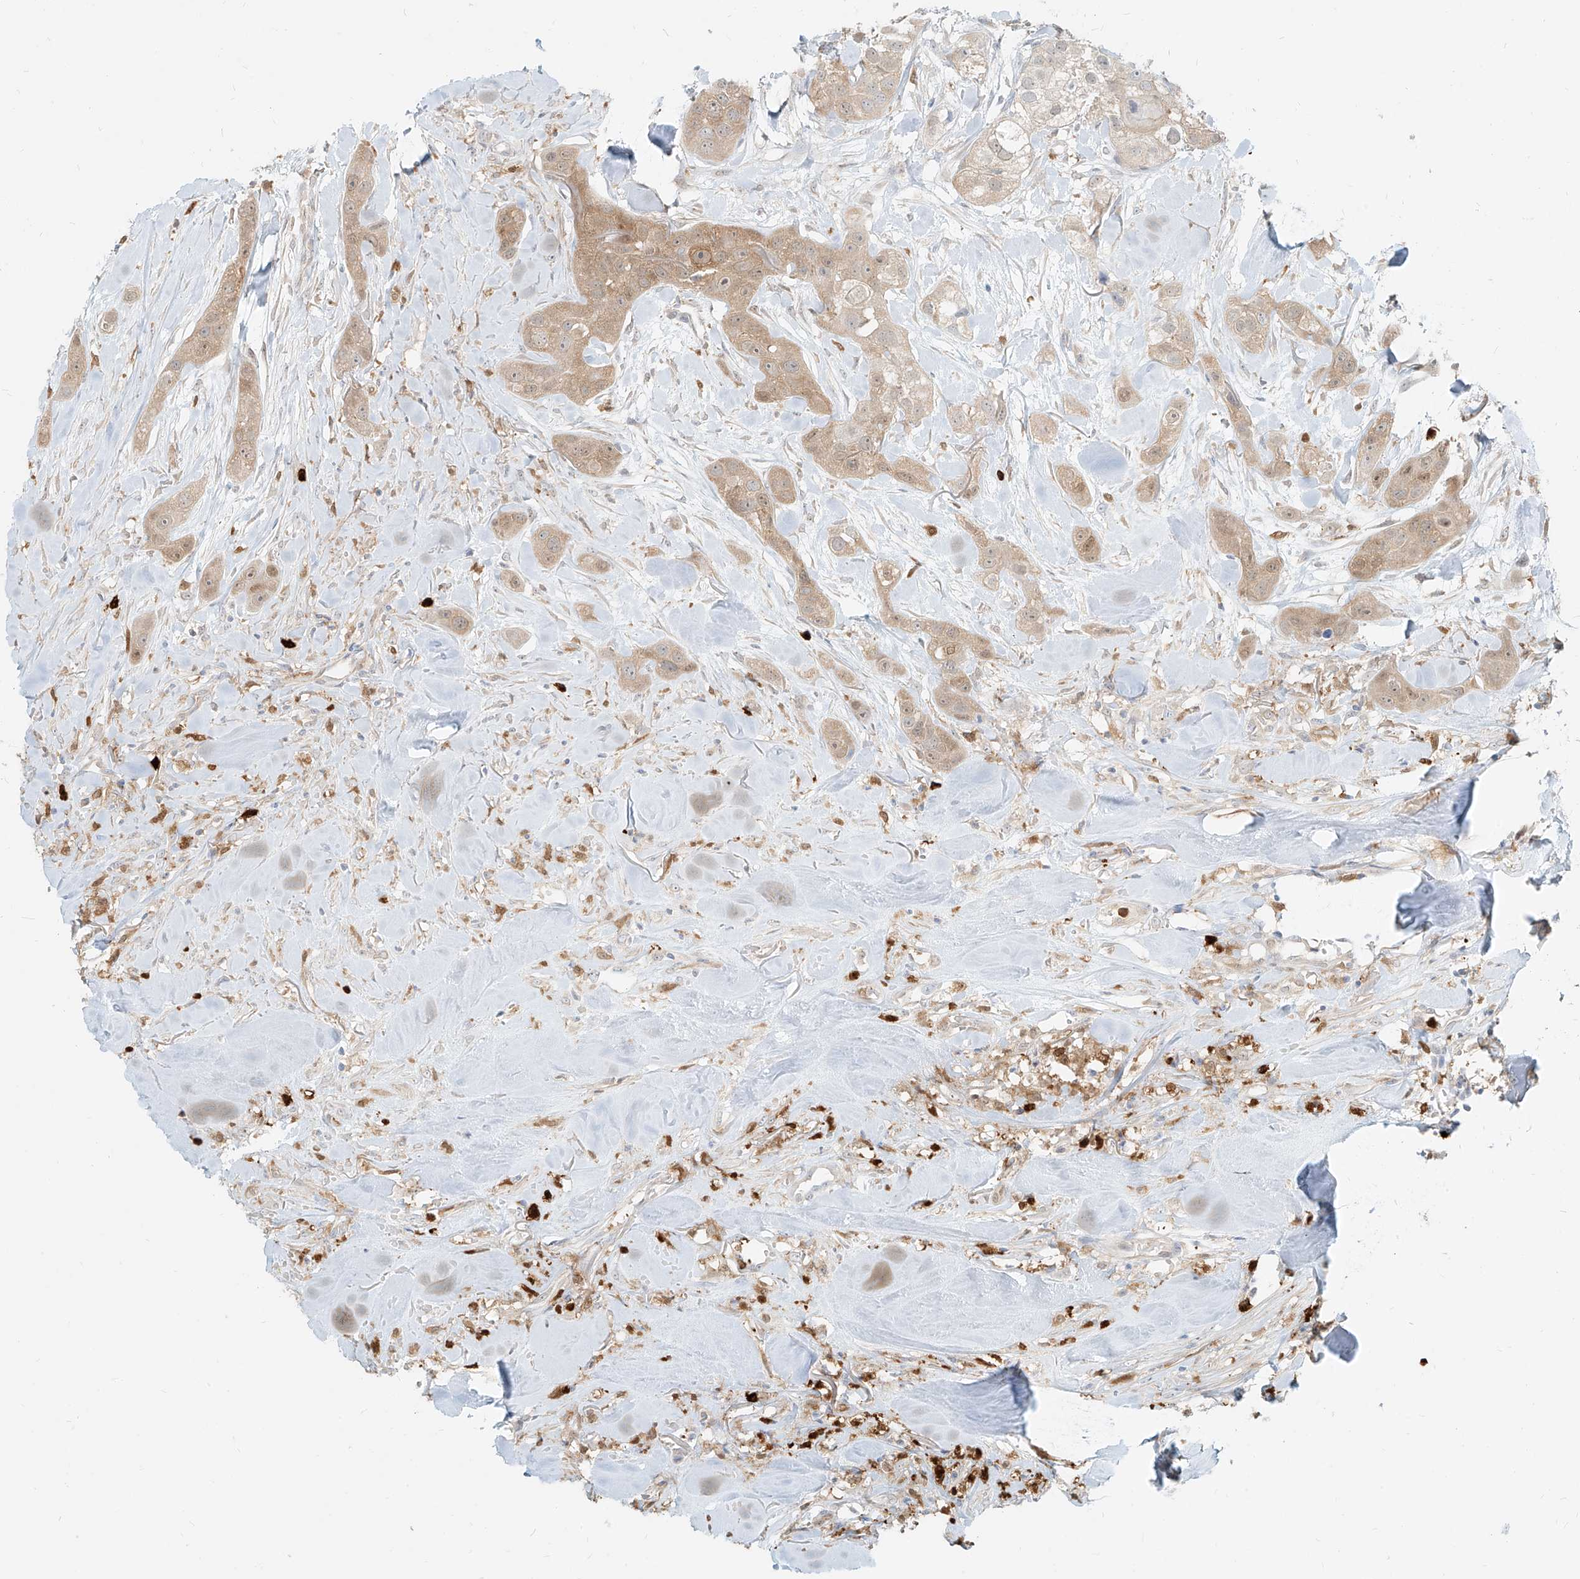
{"staining": {"intensity": "weak", "quantity": ">75%", "location": "cytoplasmic/membranous"}, "tissue": "head and neck cancer", "cell_type": "Tumor cells", "image_type": "cancer", "snomed": [{"axis": "morphology", "description": "Normal tissue, NOS"}, {"axis": "morphology", "description": "Squamous cell carcinoma, NOS"}, {"axis": "topography", "description": "Skeletal muscle"}, {"axis": "topography", "description": "Head-Neck"}], "caption": "There is low levels of weak cytoplasmic/membranous positivity in tumor cells of head and neck squamous cell carcinoma, as demonstrated by immunohistochemical staining (brown color).", "gene": "PGD", "patient": {"sex": "male", "age": 51}}